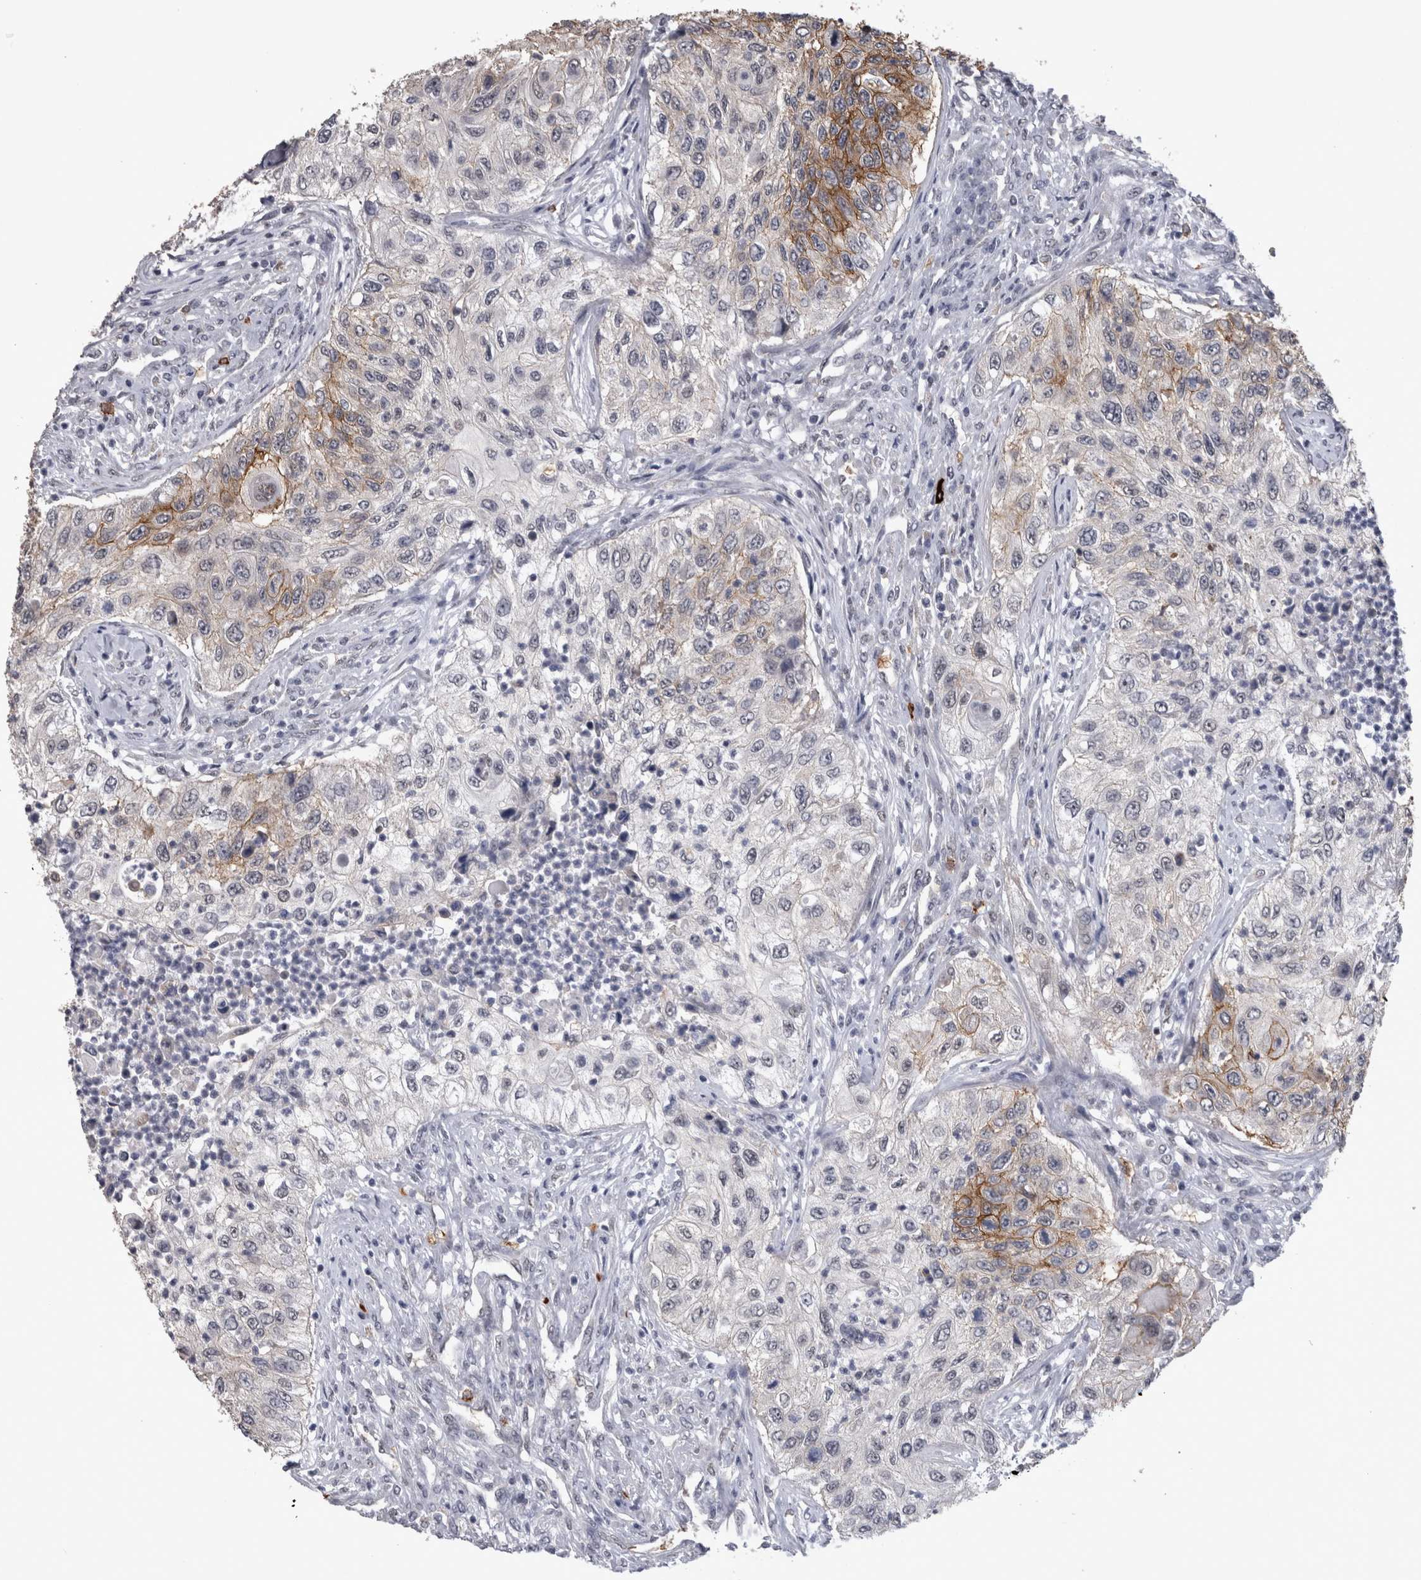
{"staining": {"intensity": "moderate", "quantity": "25%-75%", "location": "cytoplasmic/membranous"}, "tissue": "urothelial cancer", "cell_type": "Tumor cells", "image_type": "cancer", "snomed": [{"axis": "morphology", "description": "Urothelial carcinoma, High grade"}, {"axis": "topography", "description": "Urinary bladder"}], "caption": "Protein staining demonstrates moderate cytoplasmic/membranous expression in approximately 25%-75% of tumor cells in high-grade urothelial carcinoma.", "gene": "PEBP4", "patient": {"sex": "female", "age": 60}}